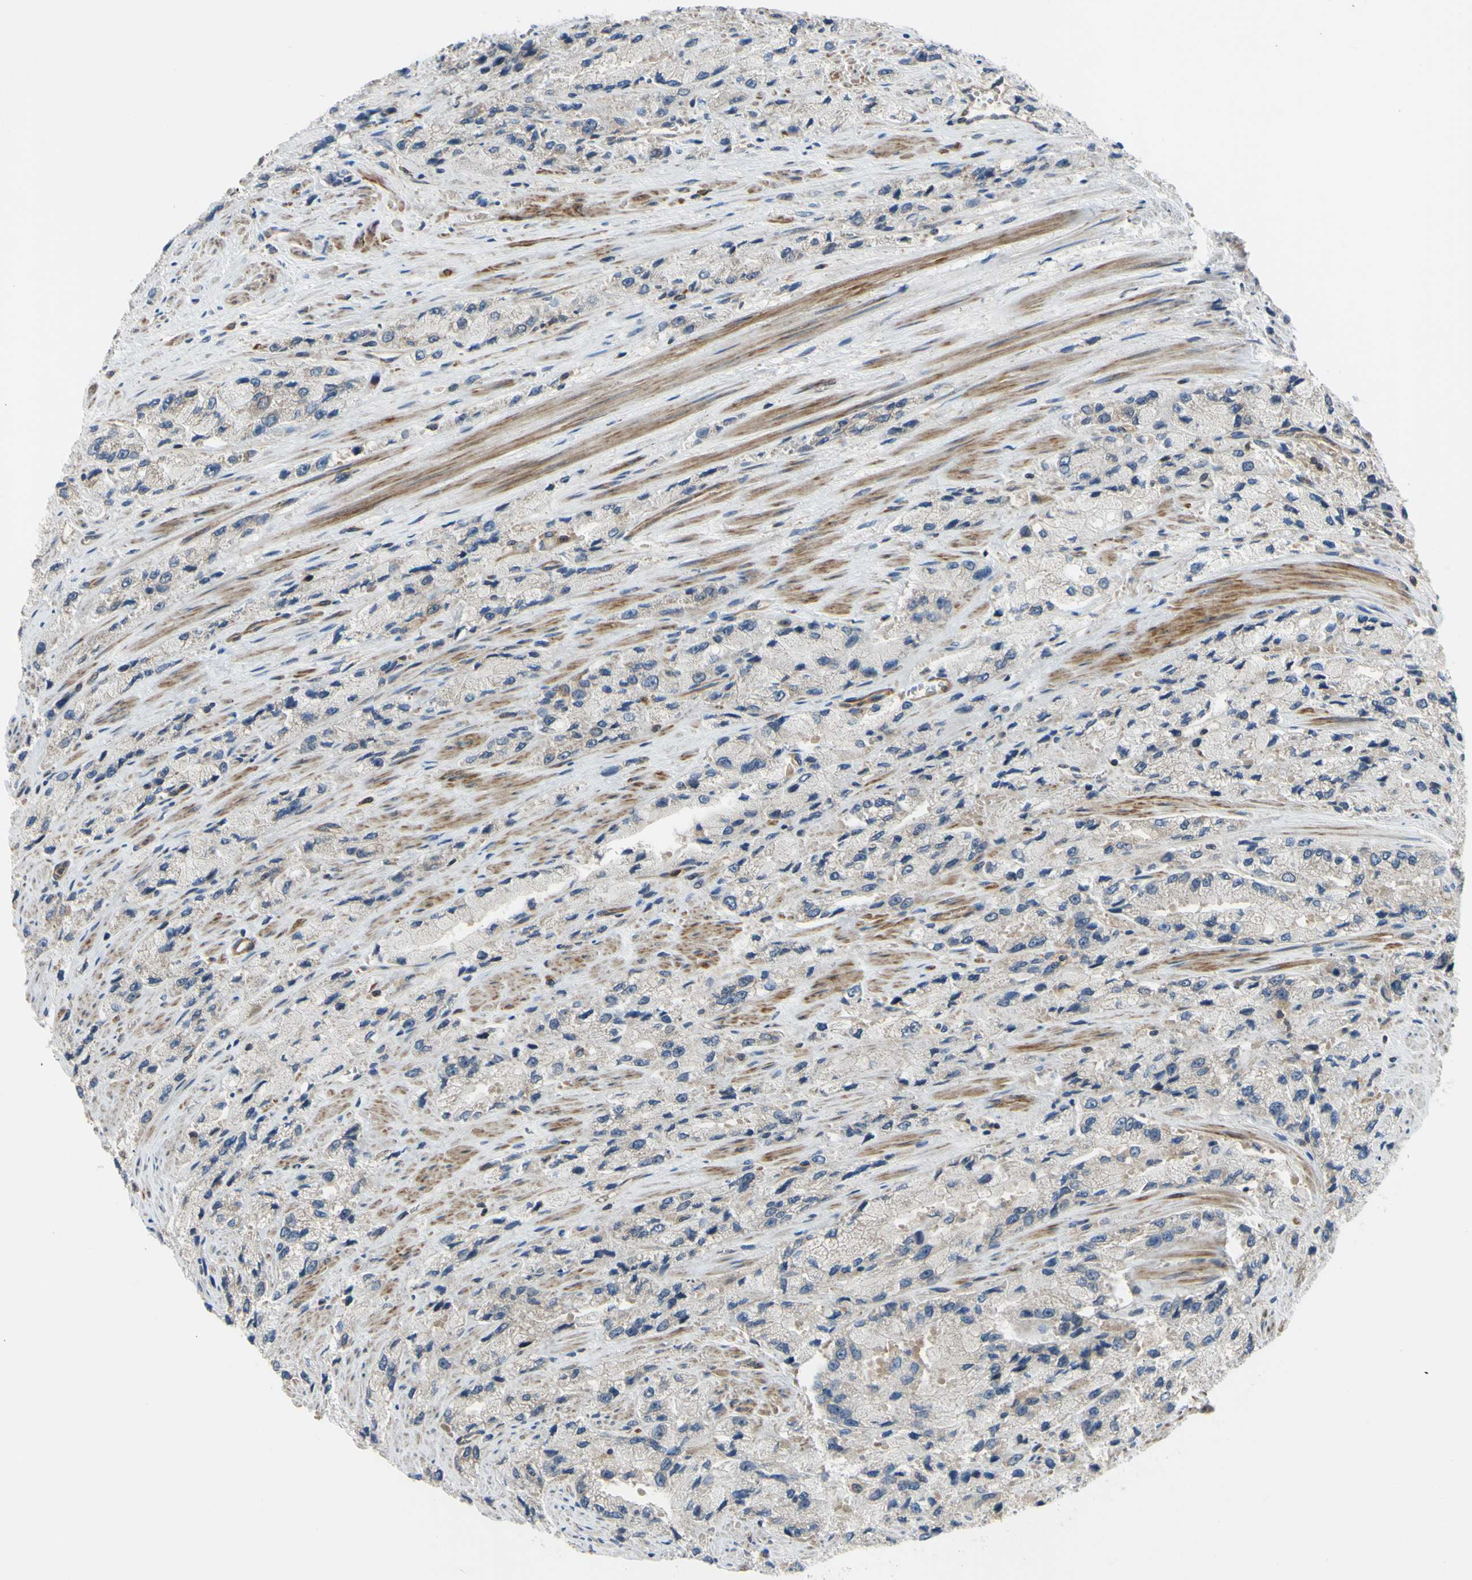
{"staining": {"intensity": "weak", "quantity": "25%-75%", "location": "cytoplasmic/membranous"}, "tissue": "prostate cancer", "cell_type": "Tumor cells", "image_type": "cancer", "snomed": [{"axis": "morphology", "description": "Adenocarcinoma, High grade"}, {"axis": "topography", "description": "Prostate"}], "caption": "This is a histology image of immunohistochemistry (IHC) staining of prostate cancer (adenocarcinoma (high-grade)), which shows weak expression in the cytoplasmic/membranous of tumor cells.", "gene": "COMMD9", "patient": {"sex": "male", "age": 58}}